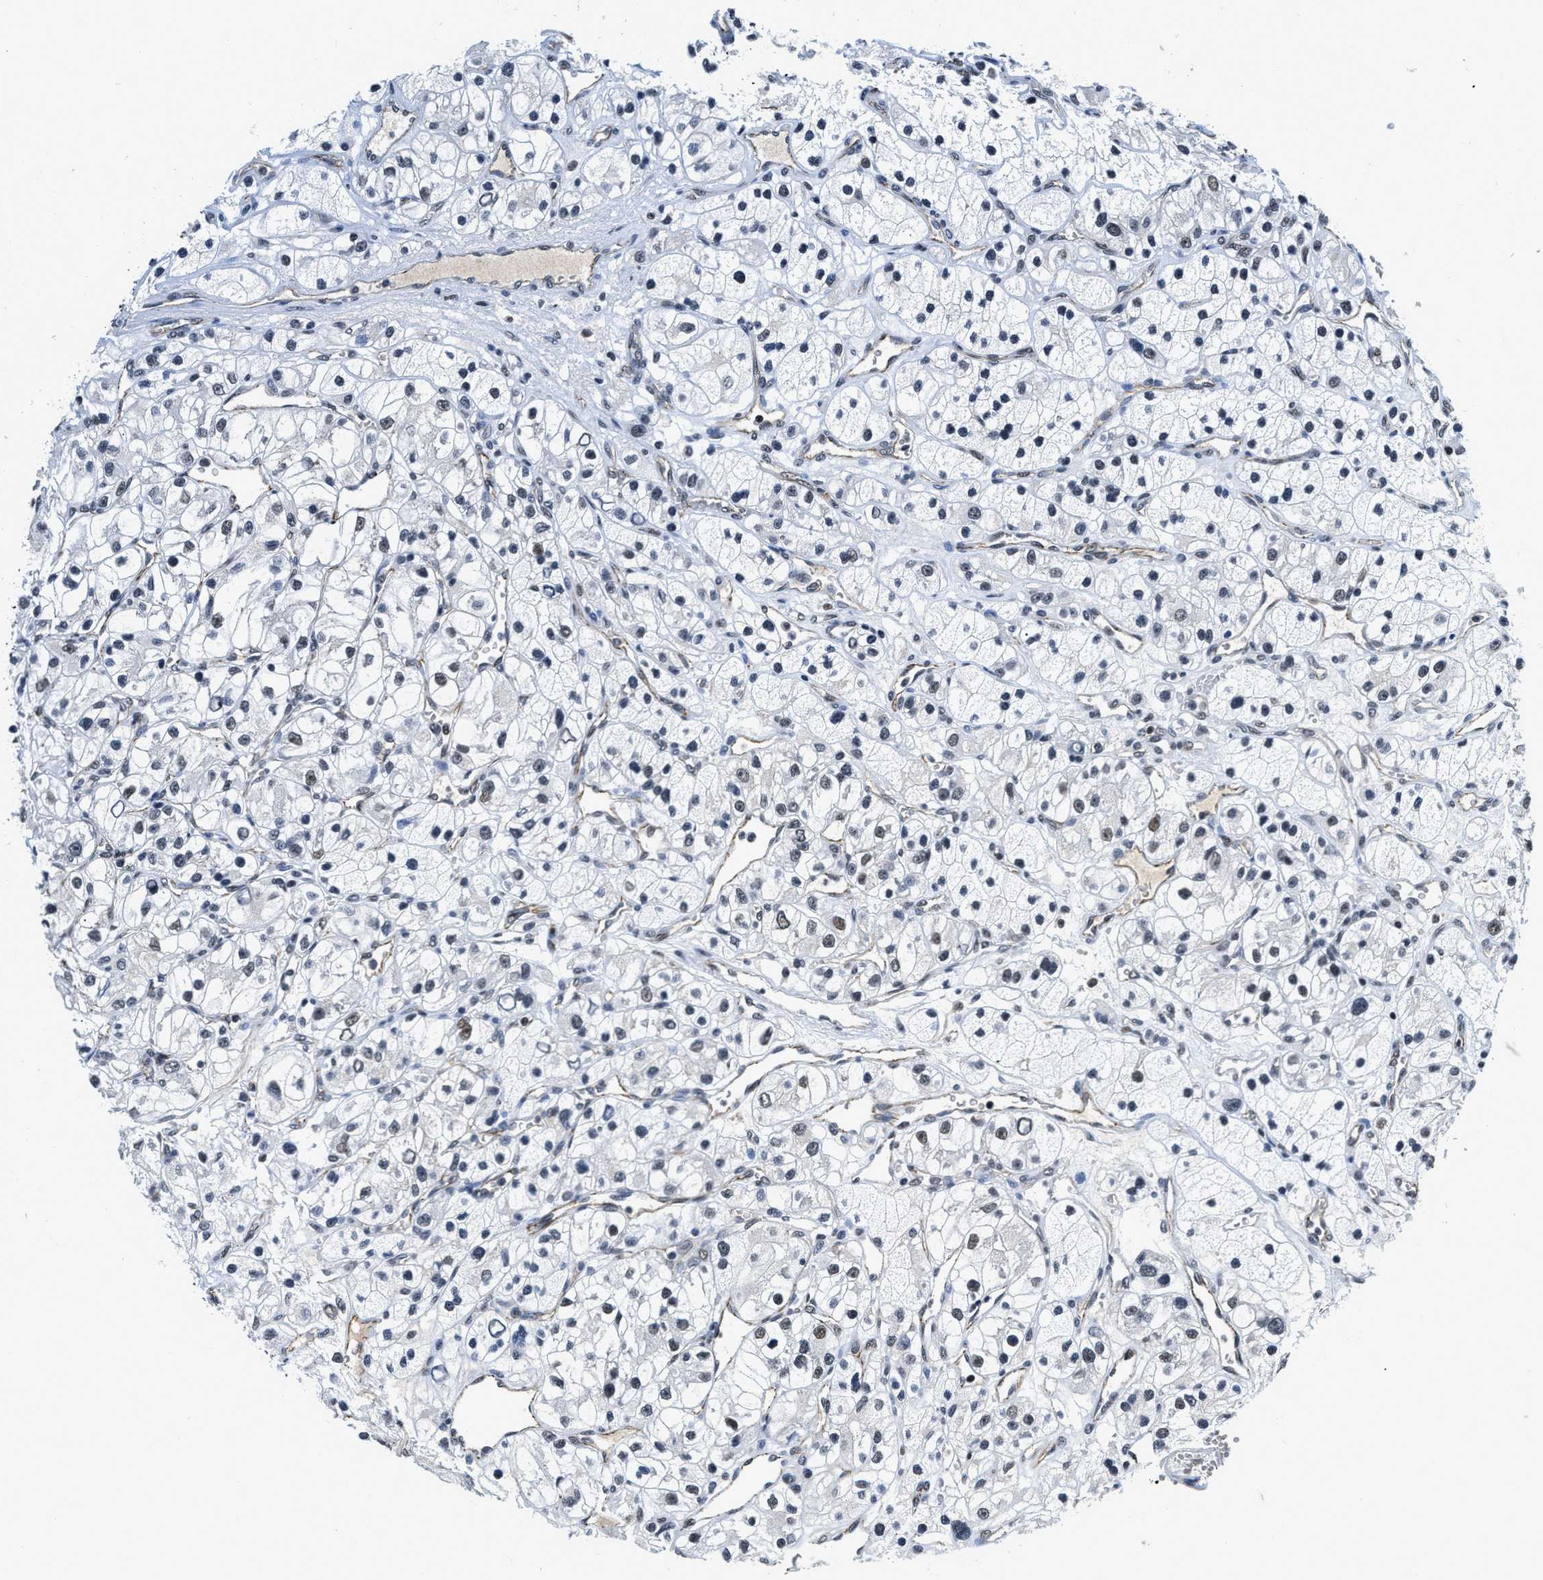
{"staining": {"intensity": "weak", "quantity": "<25%", "location": "nuclear"}, "tissue": "renal cancer", "cell_type": "Tumor cells", "image_type": "cancer", "snomed": [{"axis": "morphology", "description": "Adenocarcinoma, NOS"}, {"axis": "topography", "description": "Kidney"}], "caption": "There is no significant expression in tumor cells of renal cancer (adenocarcinoma).", "gene": "CCNE1", "patient": {"sex": "female", "age": 57}}